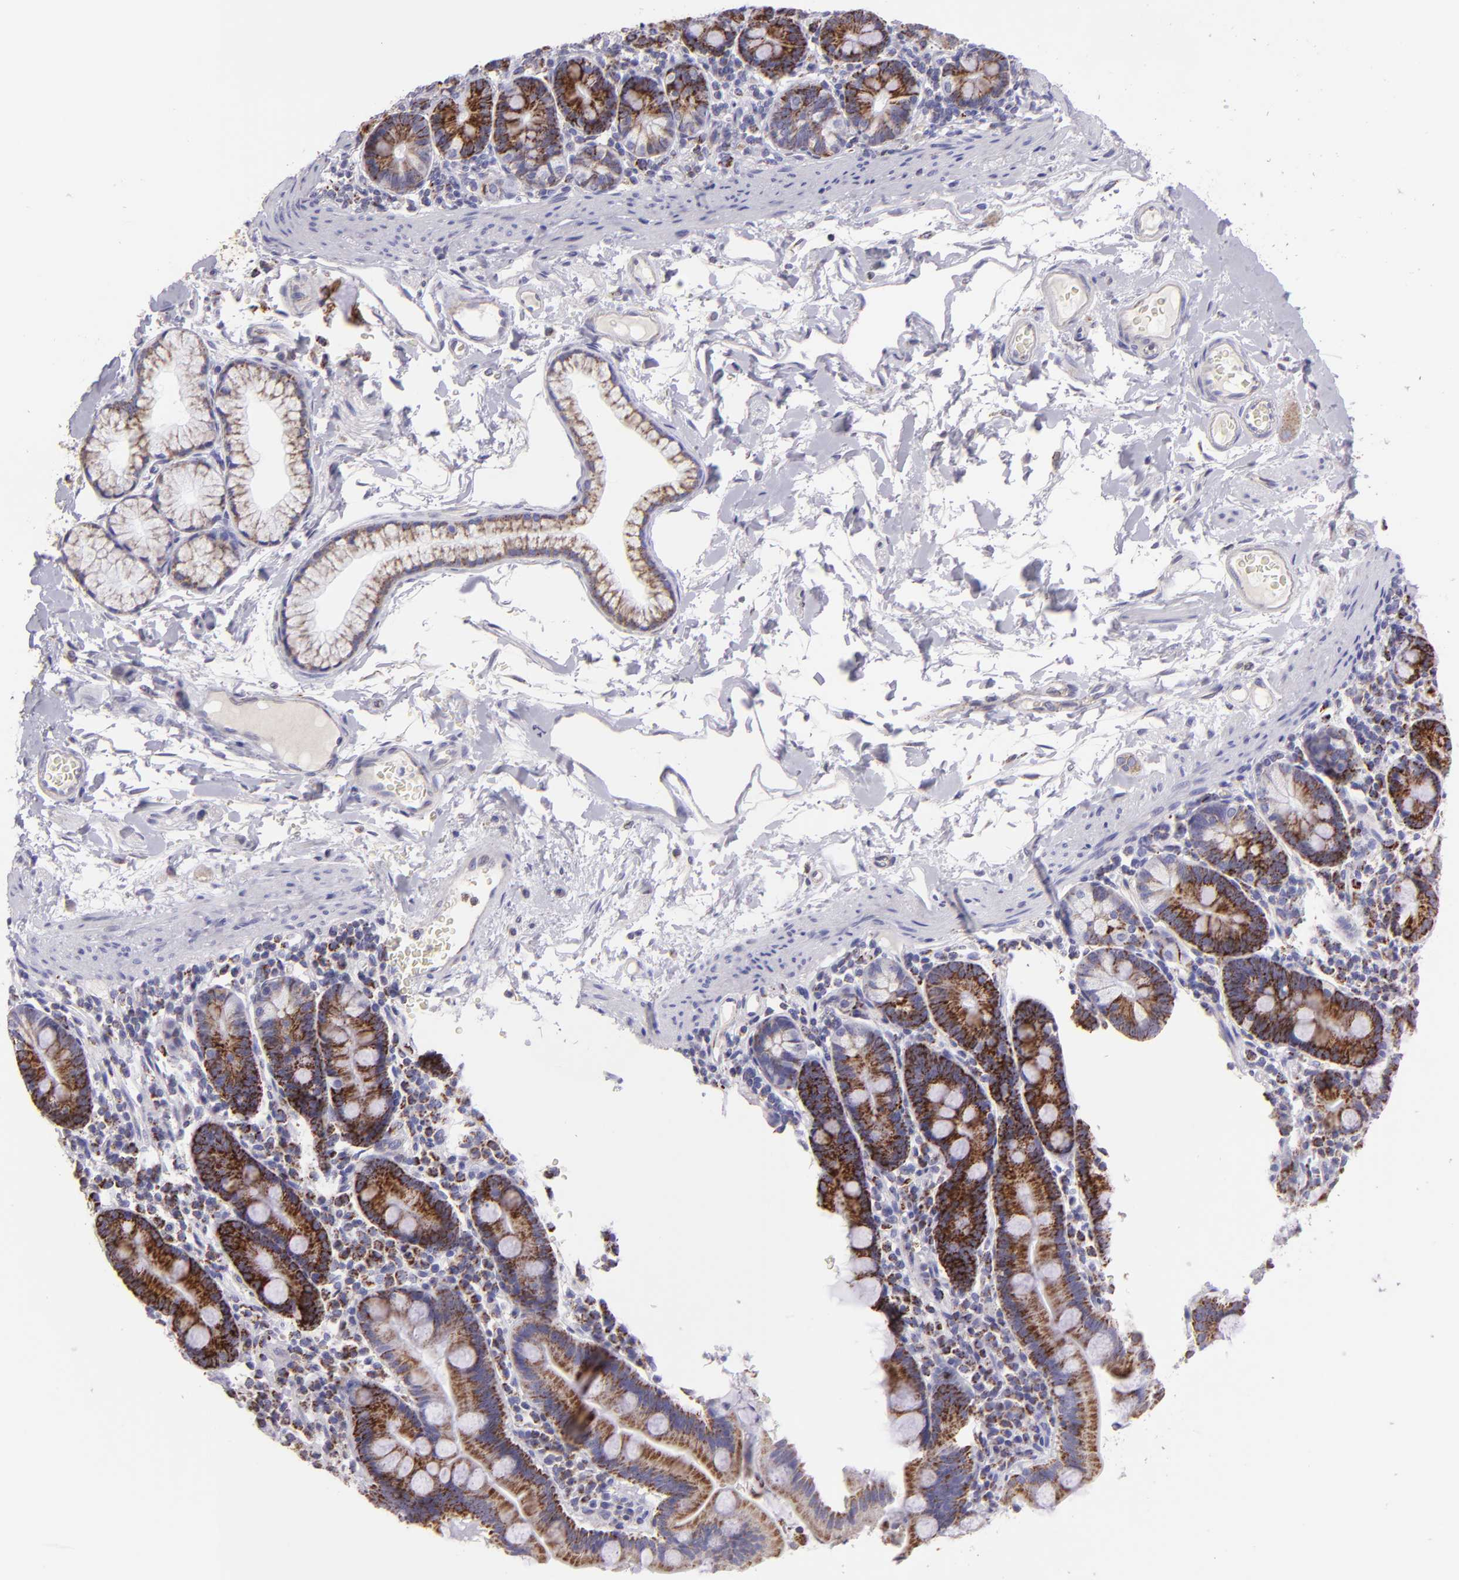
{"staining": {"intensity": "strong", "quantity": ">75%", "location": "cytoplasmic/membranous"}, "tissue": "duodenum", "cell_type": "Glandular cells", "image_type": "normal", "snomed": [{"axis": "morphology", "description": "Normal tissue, NOS"}, {"axis": "topography", "description": "Duodenum"}], "caption": "Glandular cells display high levels of strong cytoplasmic/membranous expression in about >75% of cells in unremarkable human duodenum.", "gene": "HSPD1", "patient": {"sex": "male", "age": 50}}